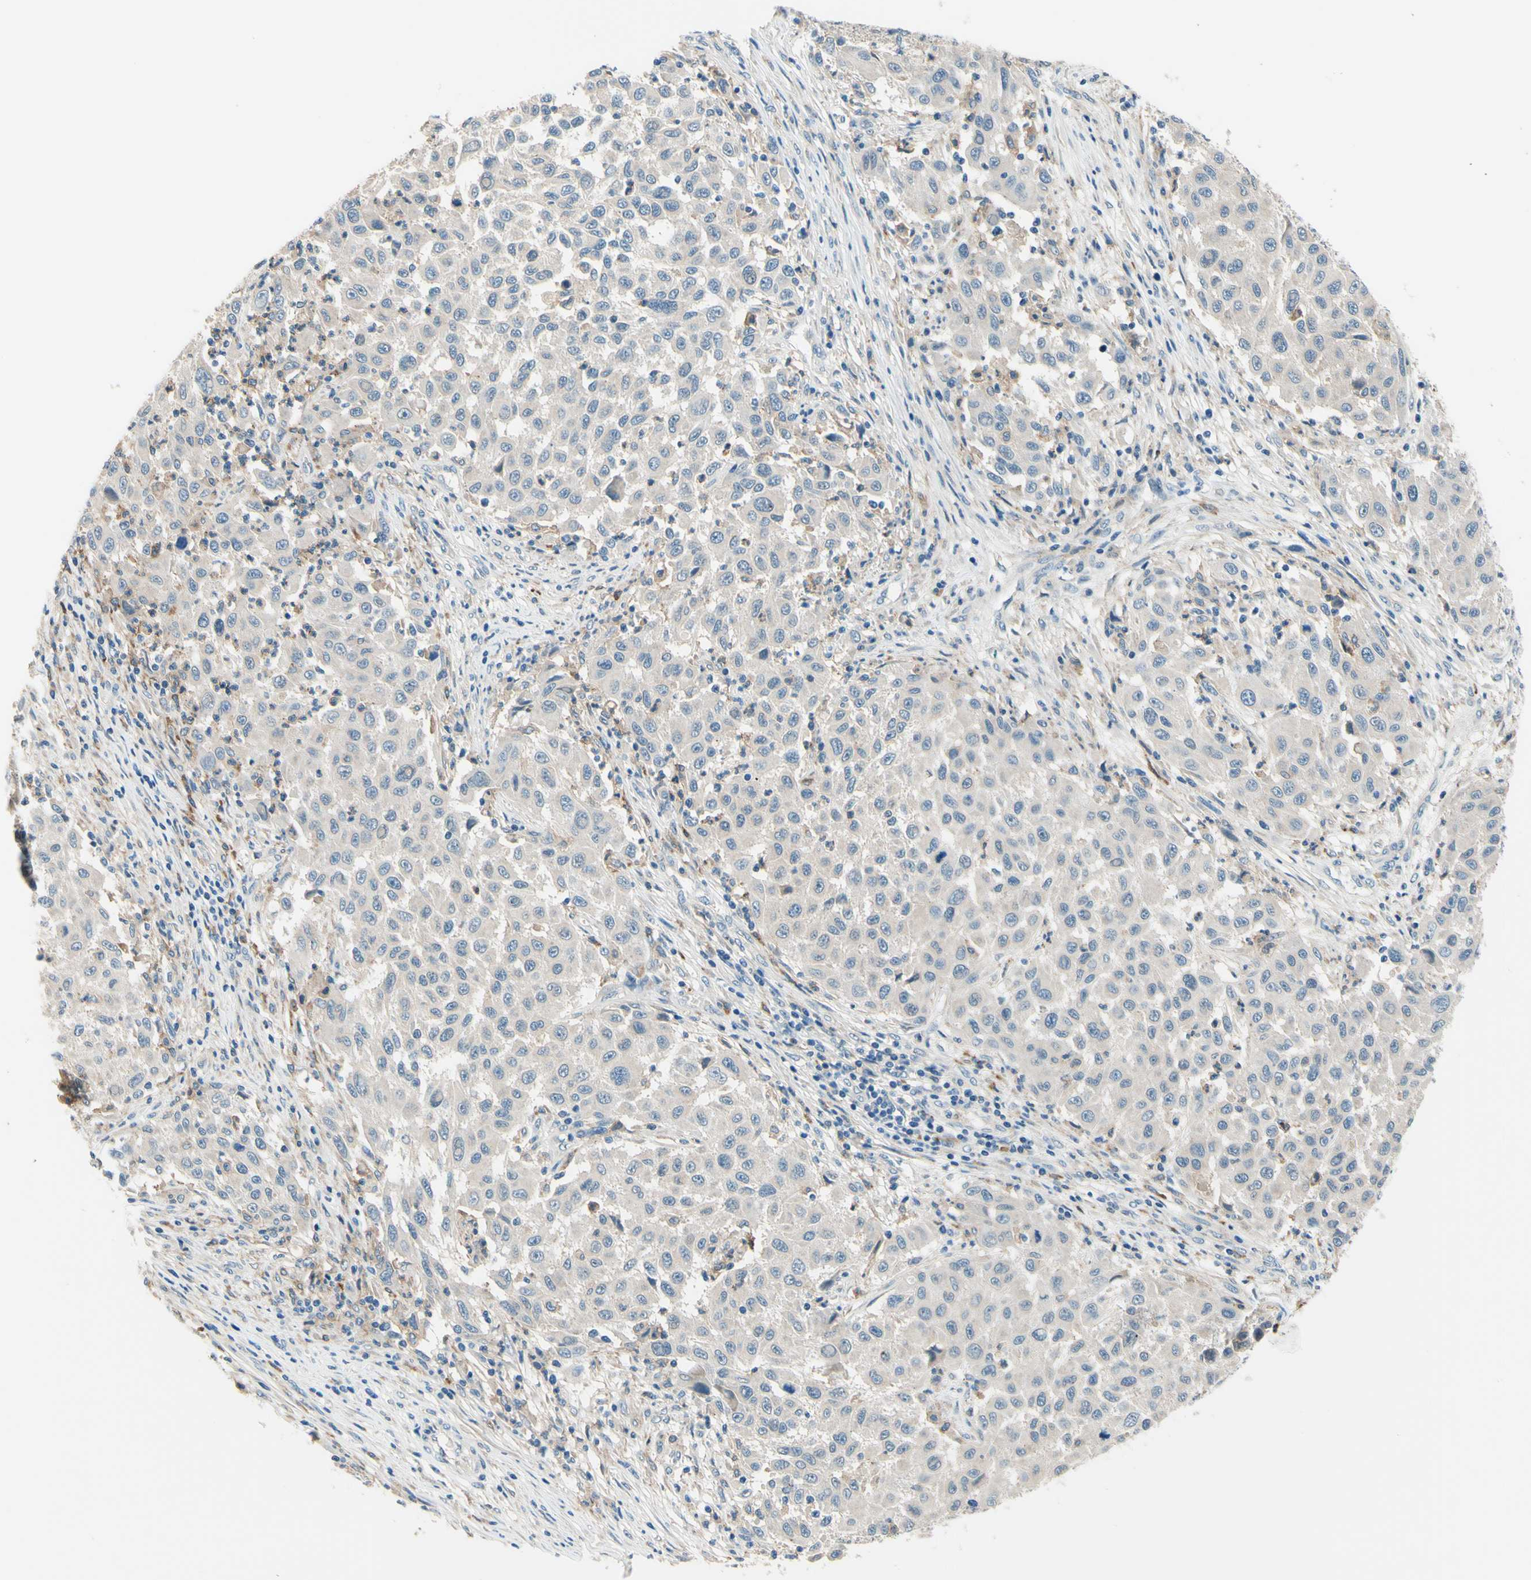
{"staining": {"intensity": "negative", "quantity": "none", "location": "none"}, "tissue": "melanoma", "cell_type": "Tumor cells", "image_type": "cancer", "snomed": [{"axis": "morphology", "description": "Malignant melanoma, Metastatic site"}, {"axis": "topography", "description": "Lymph node"}], "caption": "Melanoma was stained to show a protein in brown. There is no significant expression in tumor cells.", "gene": "SIGLEC9", "patient": {"sex": "male", "age": 61}}